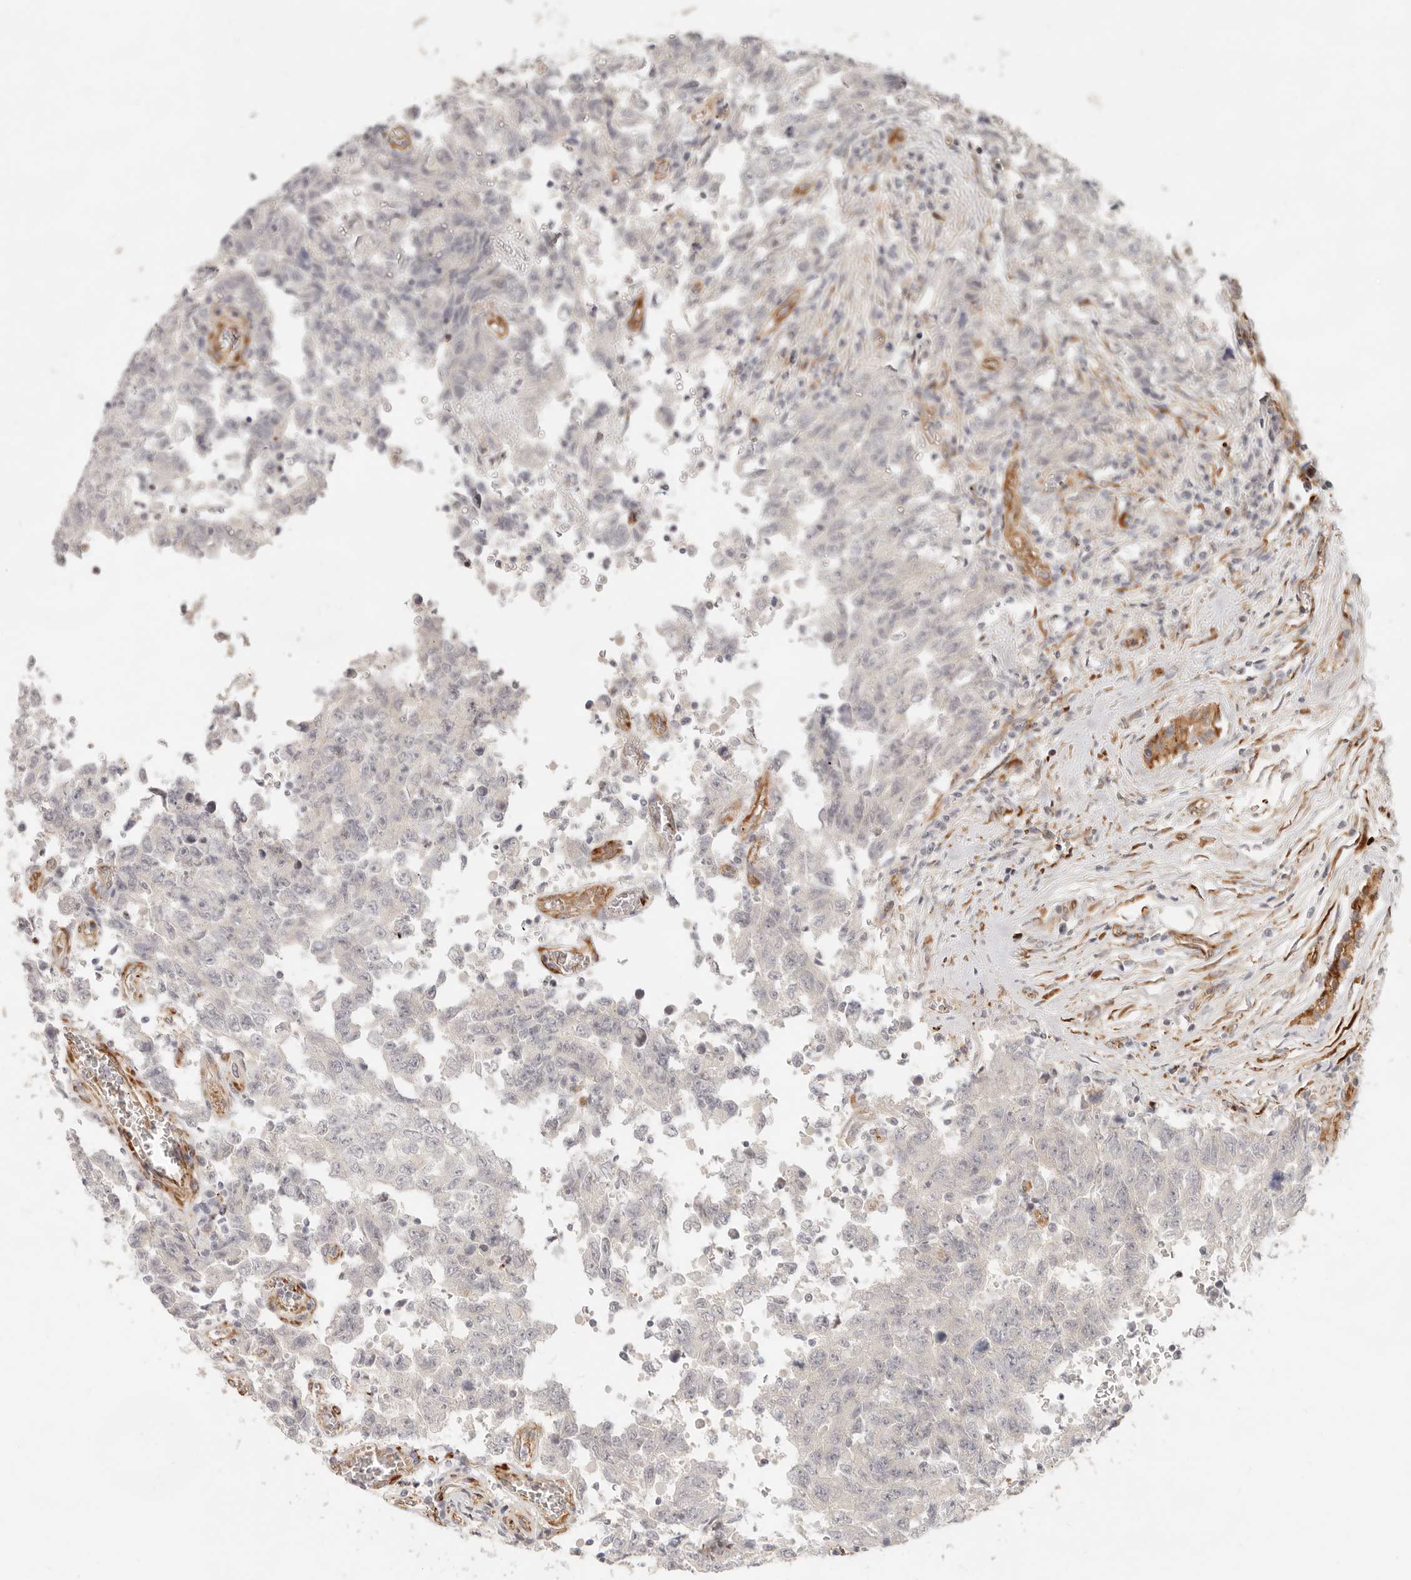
{"staining": {"intensity": "negative", "quantity": "none", "location": "none"}, "tissue": "testis cancer", "cell_type": "Tumor cells", "image_type": "cancer", "snomed": [{"axis": "morphology", "description": "Carcinoma, Embryonal, NOS"}, {"axis": "topography", "description": "Testis"}], "caption": "High power microscopy photomicrograph of an IHC image of embryonal carcinoma (testis), revealing no significant staining in tumor cells.", "gene": "SASS6", "patient": {"sex": "male", "age": 26}}